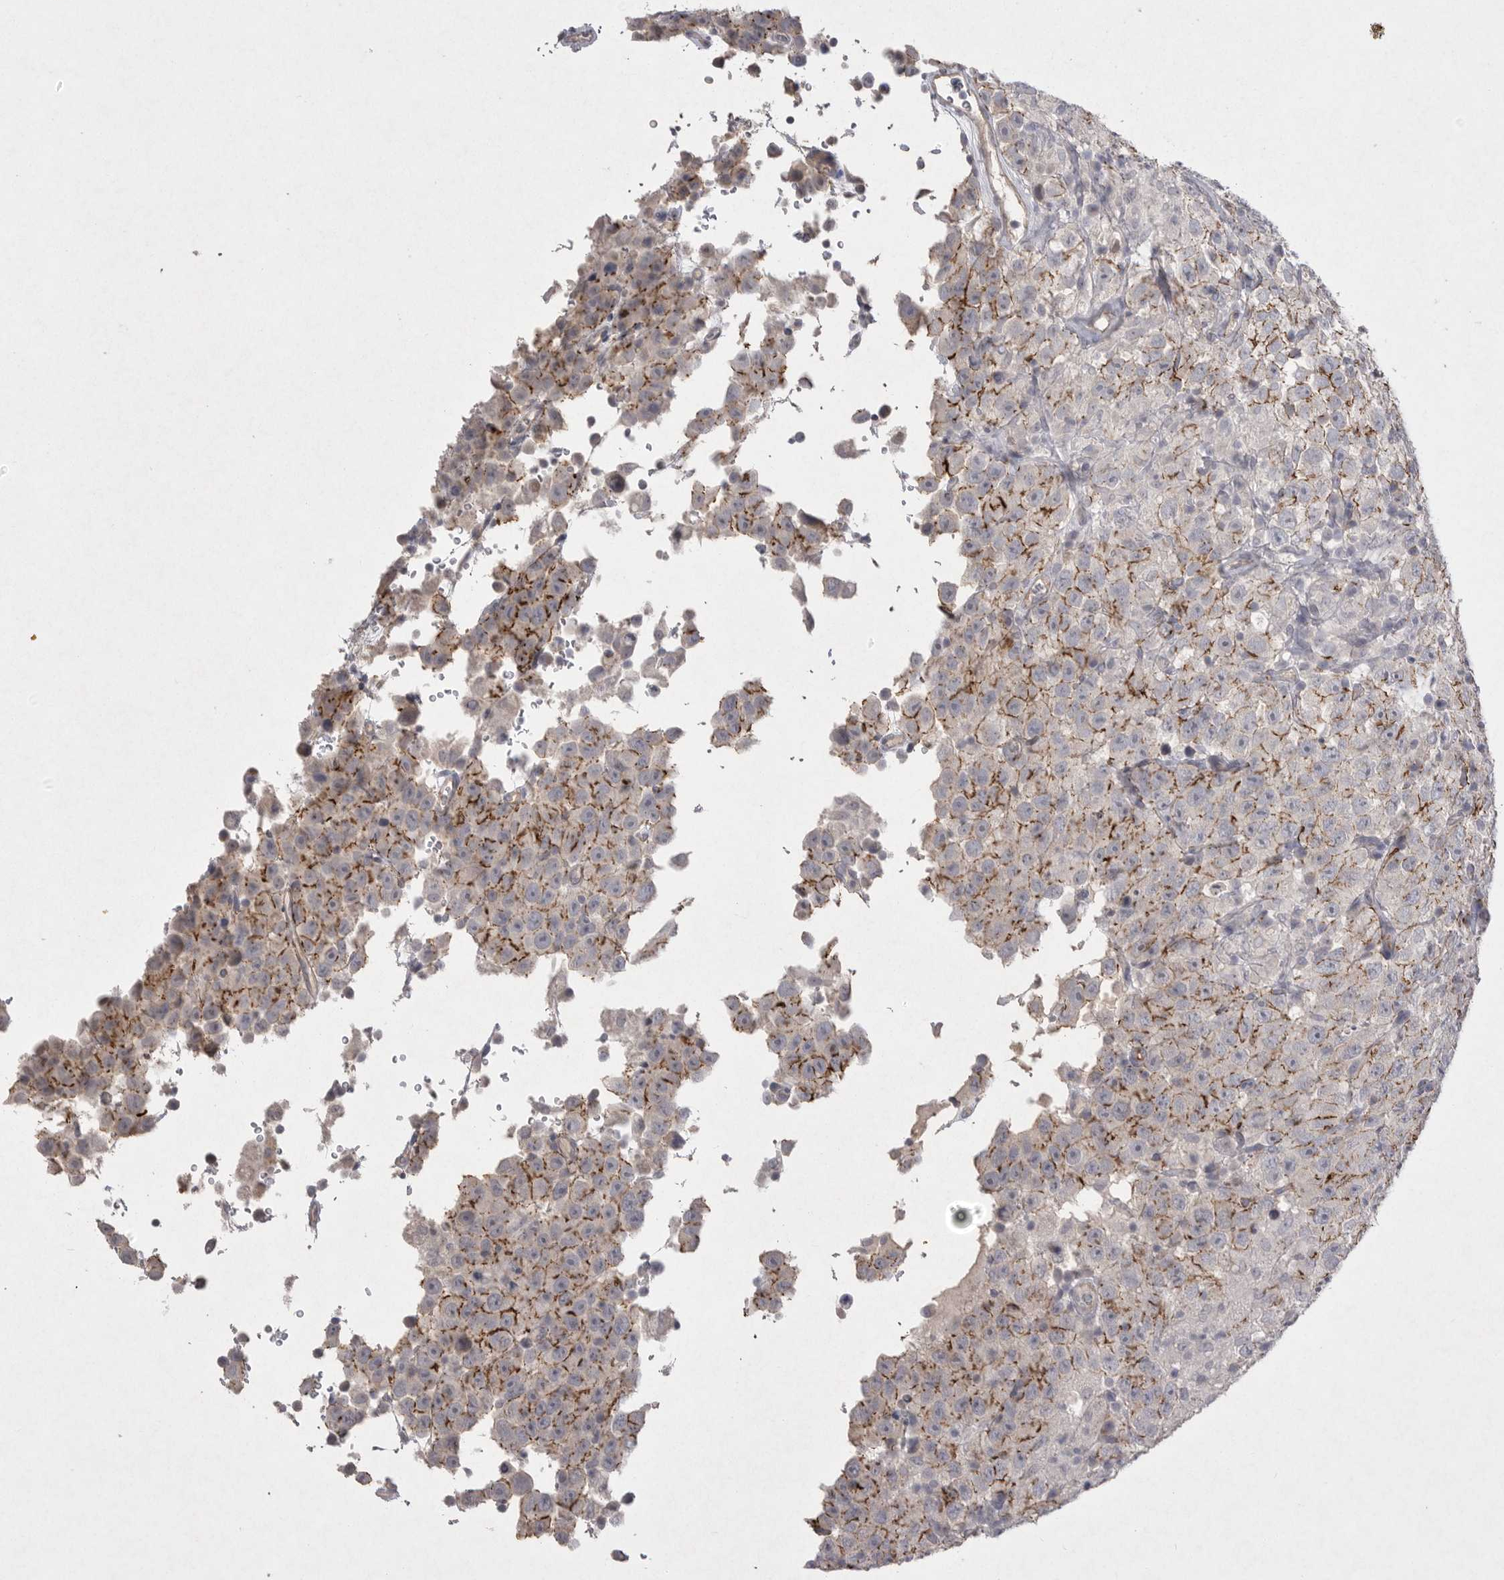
{"staining": {"intensity": "moderate", "quantity": "<25%", "location": "cytoplasmic/membranous"}, "tissue": "testis cancer", "cell_type": "Tumor cells", "image_type": "cancer", "snomed": [{"axis": "morphology", "description": "Seminoma, NOS"}, {"axis": "topography", "description": "Testis"}], "caption": "Testis cancer (seminoma) tissue exhibits moderate cytoplasmic/membranous expression in approximately <25% of tumor cells The staining was performed using DAB (3,3'-diaminobenzidine), with brown indicating positive protein expression. Nuclei are stained blue with hematoxylin.", "gene": "VANGL2", "patient": {"sex": "male", "age": 41}}